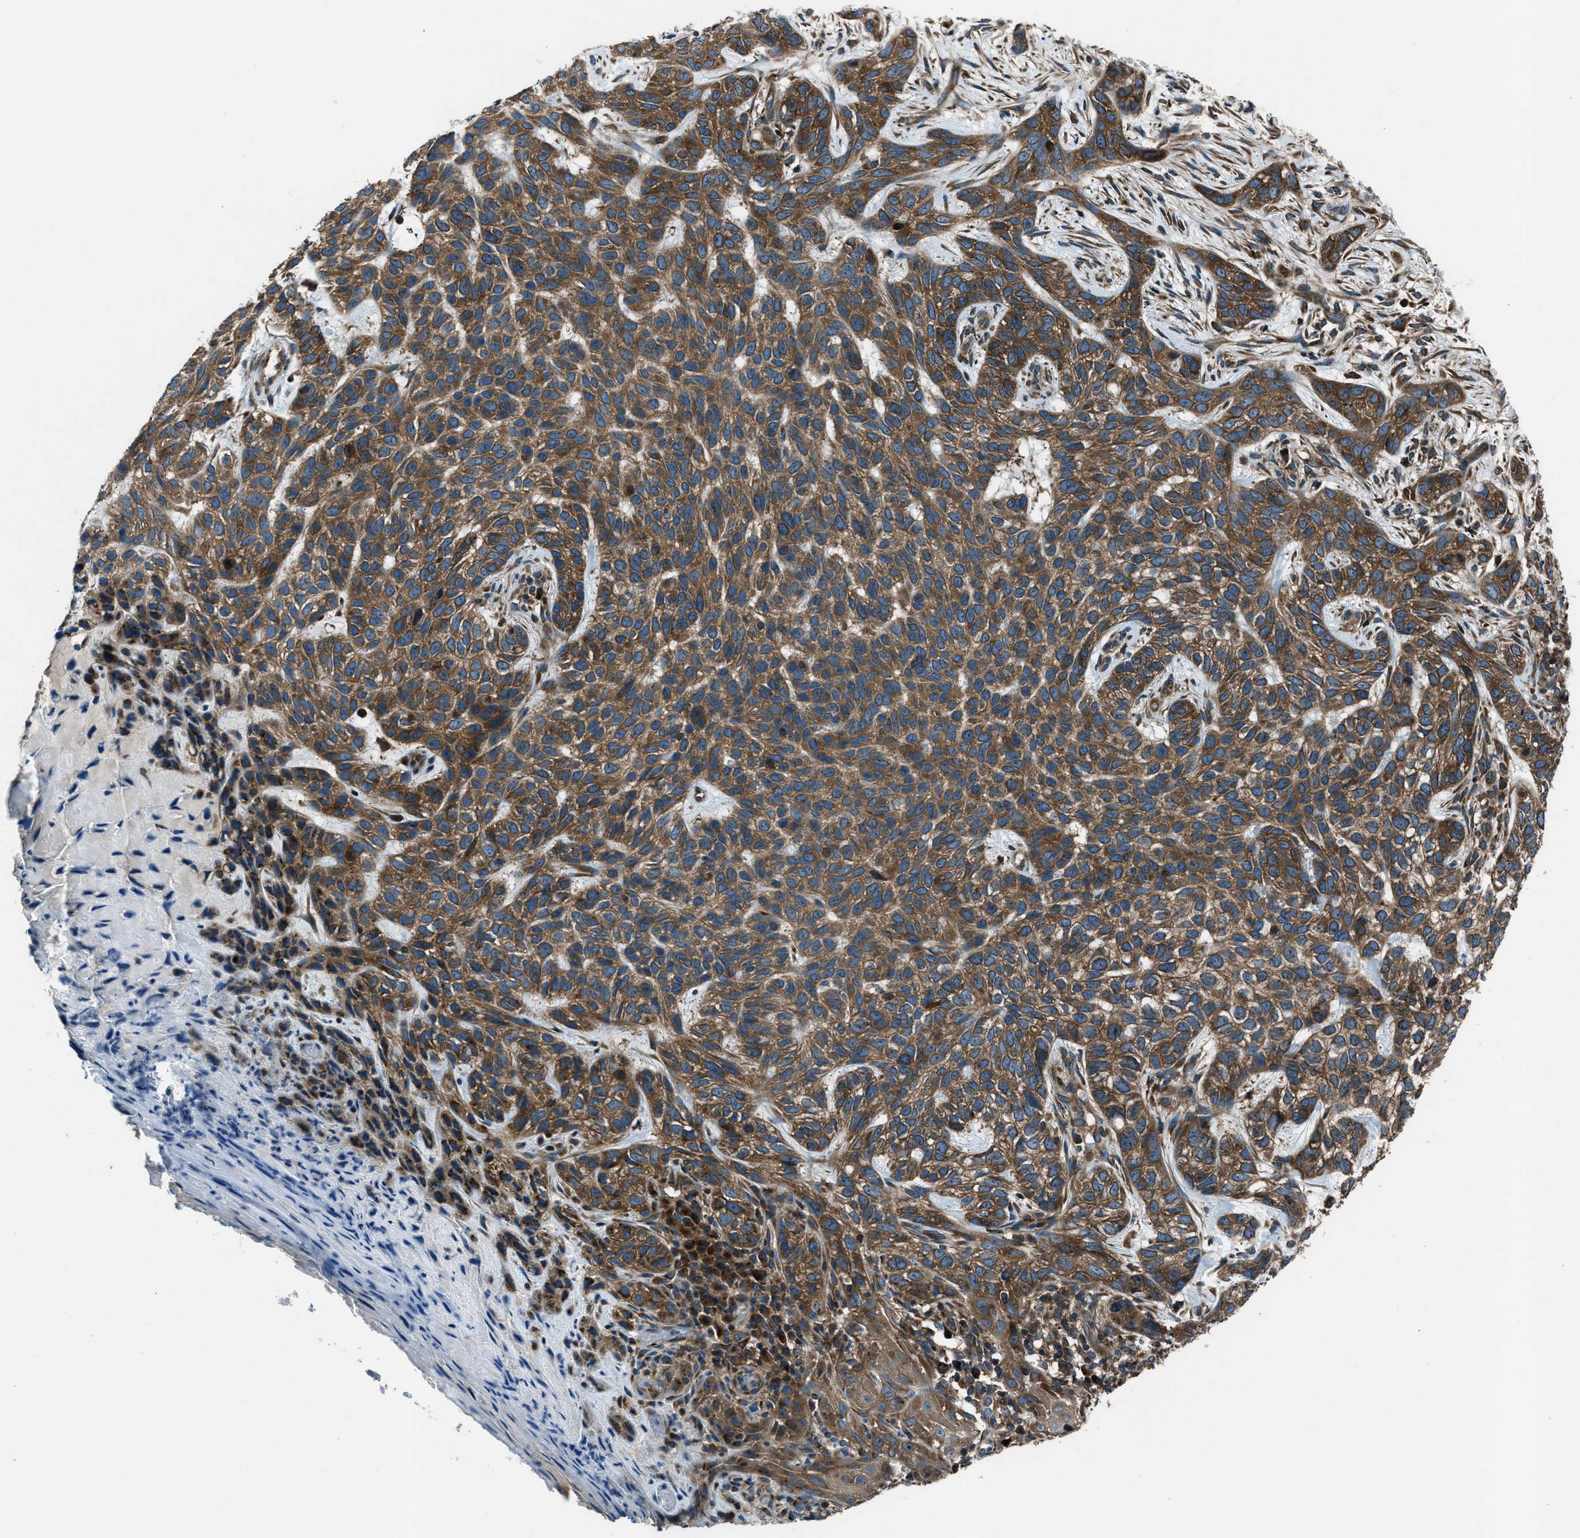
{"staining": {"intensity": "moderate", "quantity": ">75%", "location": "cytoplasmic/membranous"}, "tissue": "skin cancer", "cell_type": "Tumor cells", "image_type": "cancer", "snomed": [{"axis": "morphology", "description": "Normal tissue, NOS"}, {"axis": "morphology", "description": "Basal cell carcinoma"}, {"axis": "topography", "description": "Skin"}], "caption": "Moderate cytoplasmic/membranous expression for a protein is seen in about >75% of tumor cells of skin cancer (basal cell carcinoma) using immunohistochemistry.", "gene": "ARFGAP2", "patient": {"sex": "male", "age": 79}}